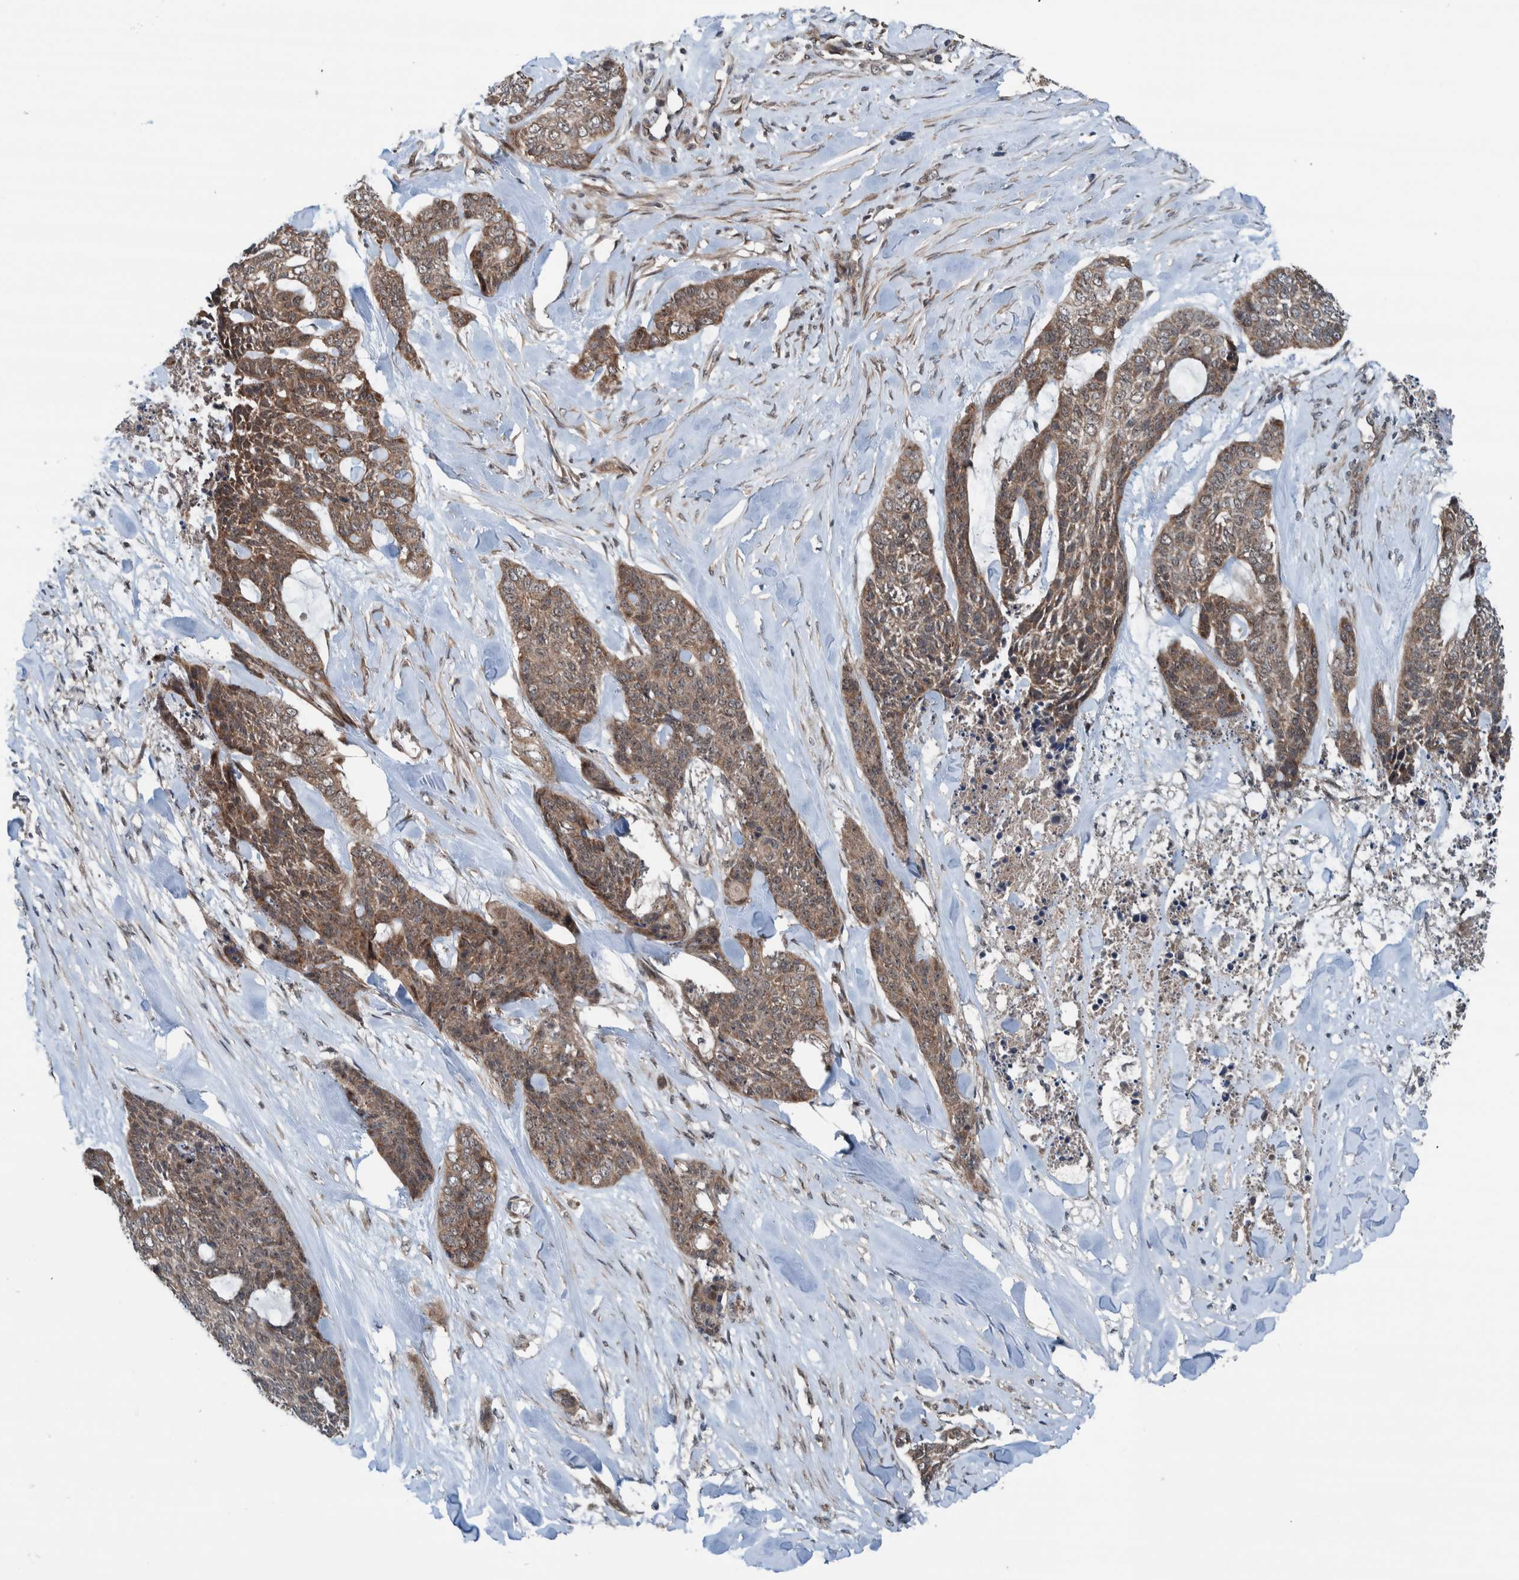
{"staining": {"intensity": "moderate", "quantity": ">75%", "location": "cytoplasmic/membranous"}, "tissue": "skin cancer", "cell_type": "Tumor cells", "image_type": "cancer", "snomed": [{"axis": "morphology", "description": "Basal cell carcinoma"}, {"axis": "topography", "description": "Skin"}], "caption": "IHC of human basal cell carcinoma (skin) exhibits medium levels of moderate cytoplasmic/membranous staining in about >75% of tumor cells.", "gene": "CUEDC1", "patient": {"sex": "female", "age": 64}}